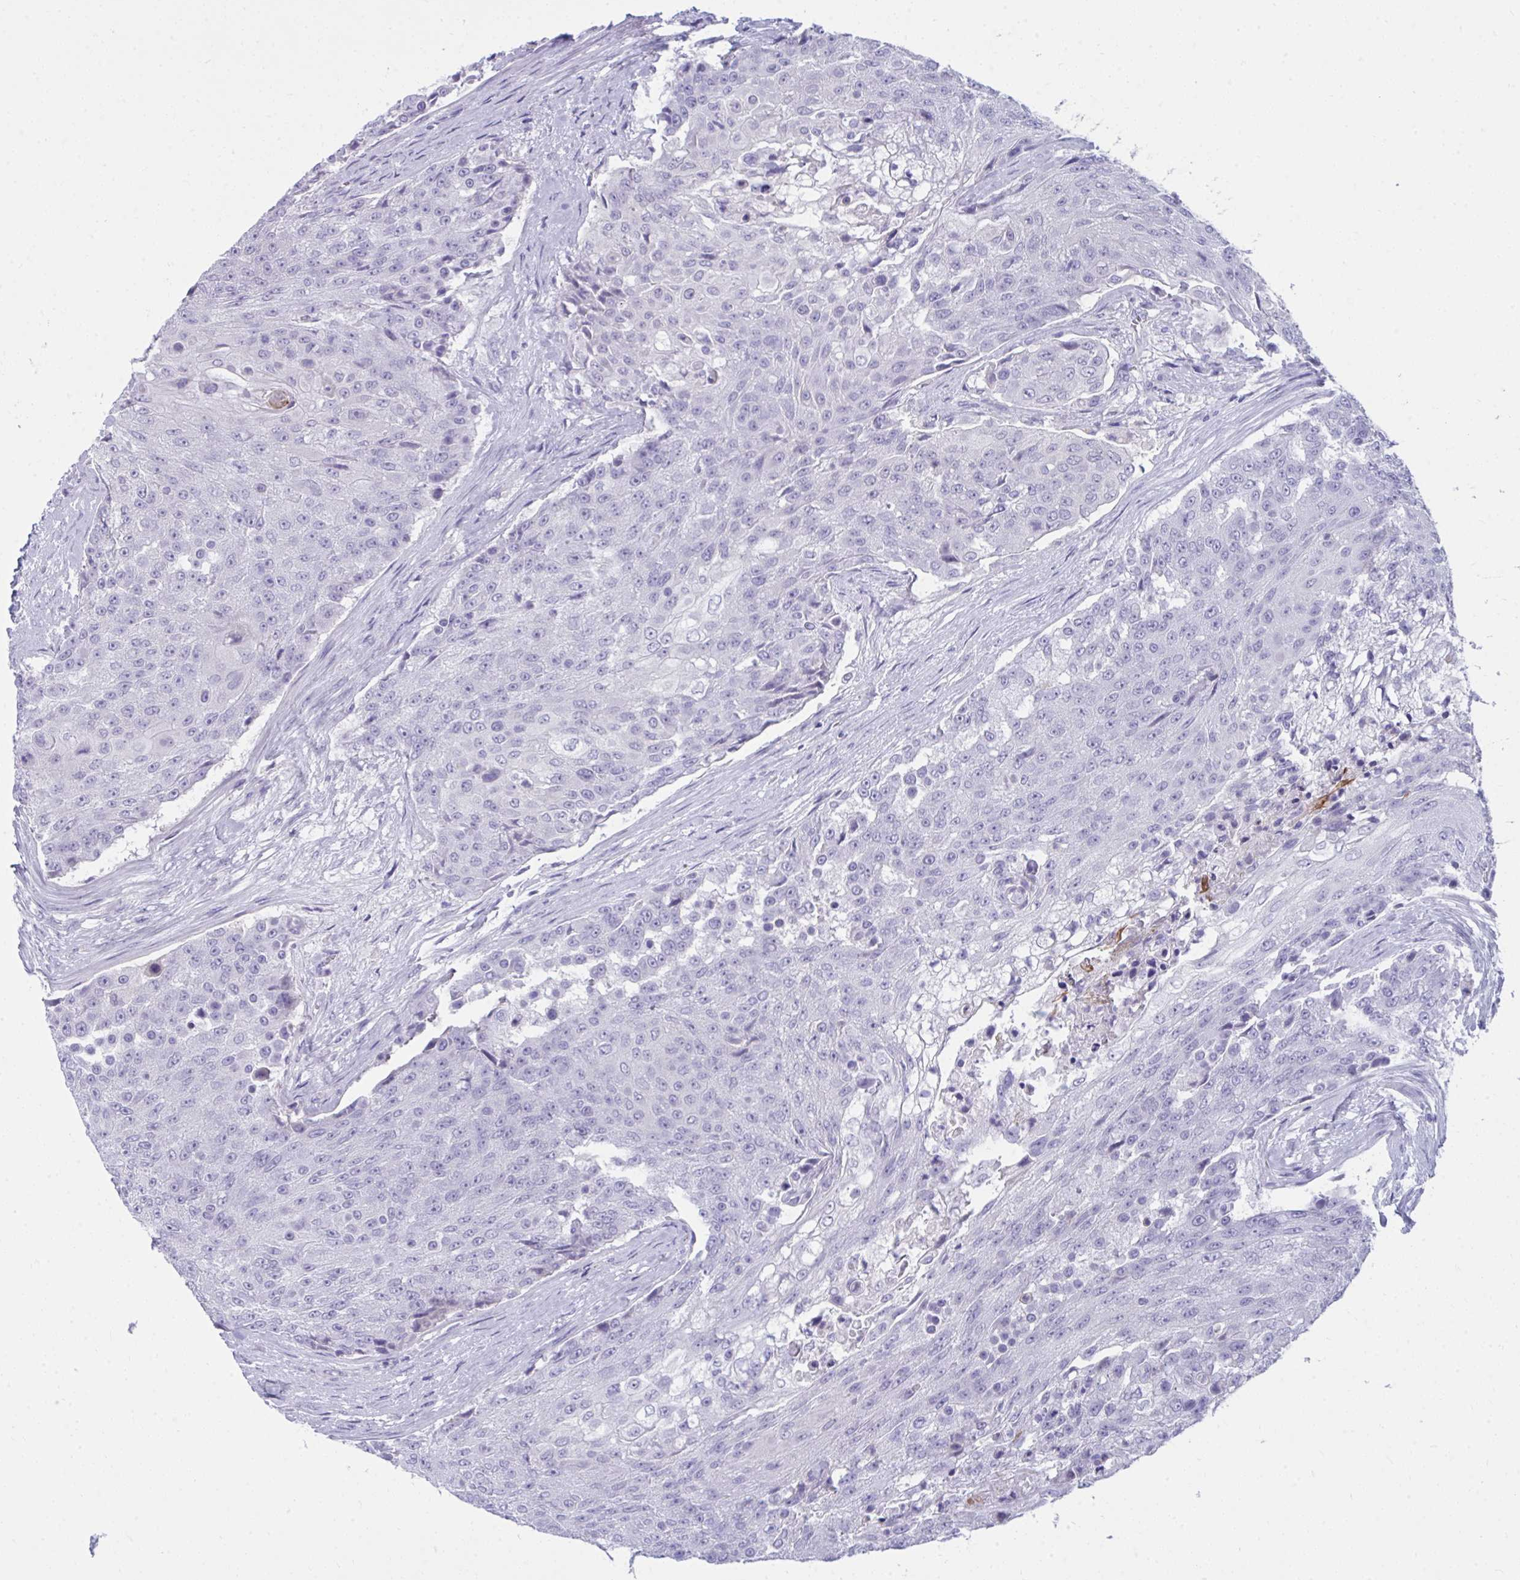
{"staining": {"intensity": "negative", "quantity": "none", "location": "none"}, "tissue": "urothelial cancer", "cell_type": "Tumor cells", "image_type": "cancer", "snomed": [{"axis": "morphology", "description": "Urothelial carcinoma, High grade"}, {"axis": "topography", "description": "Urinary bladder"}], "caption": "A high-resolution histopathology image shows immunohistochemistry staining of urothelial carcinoma (high-grade), which reveals no significant staining in tumor cells.", "gene": "PIGZ", "patient": {"sex": "female", "age": 63}}